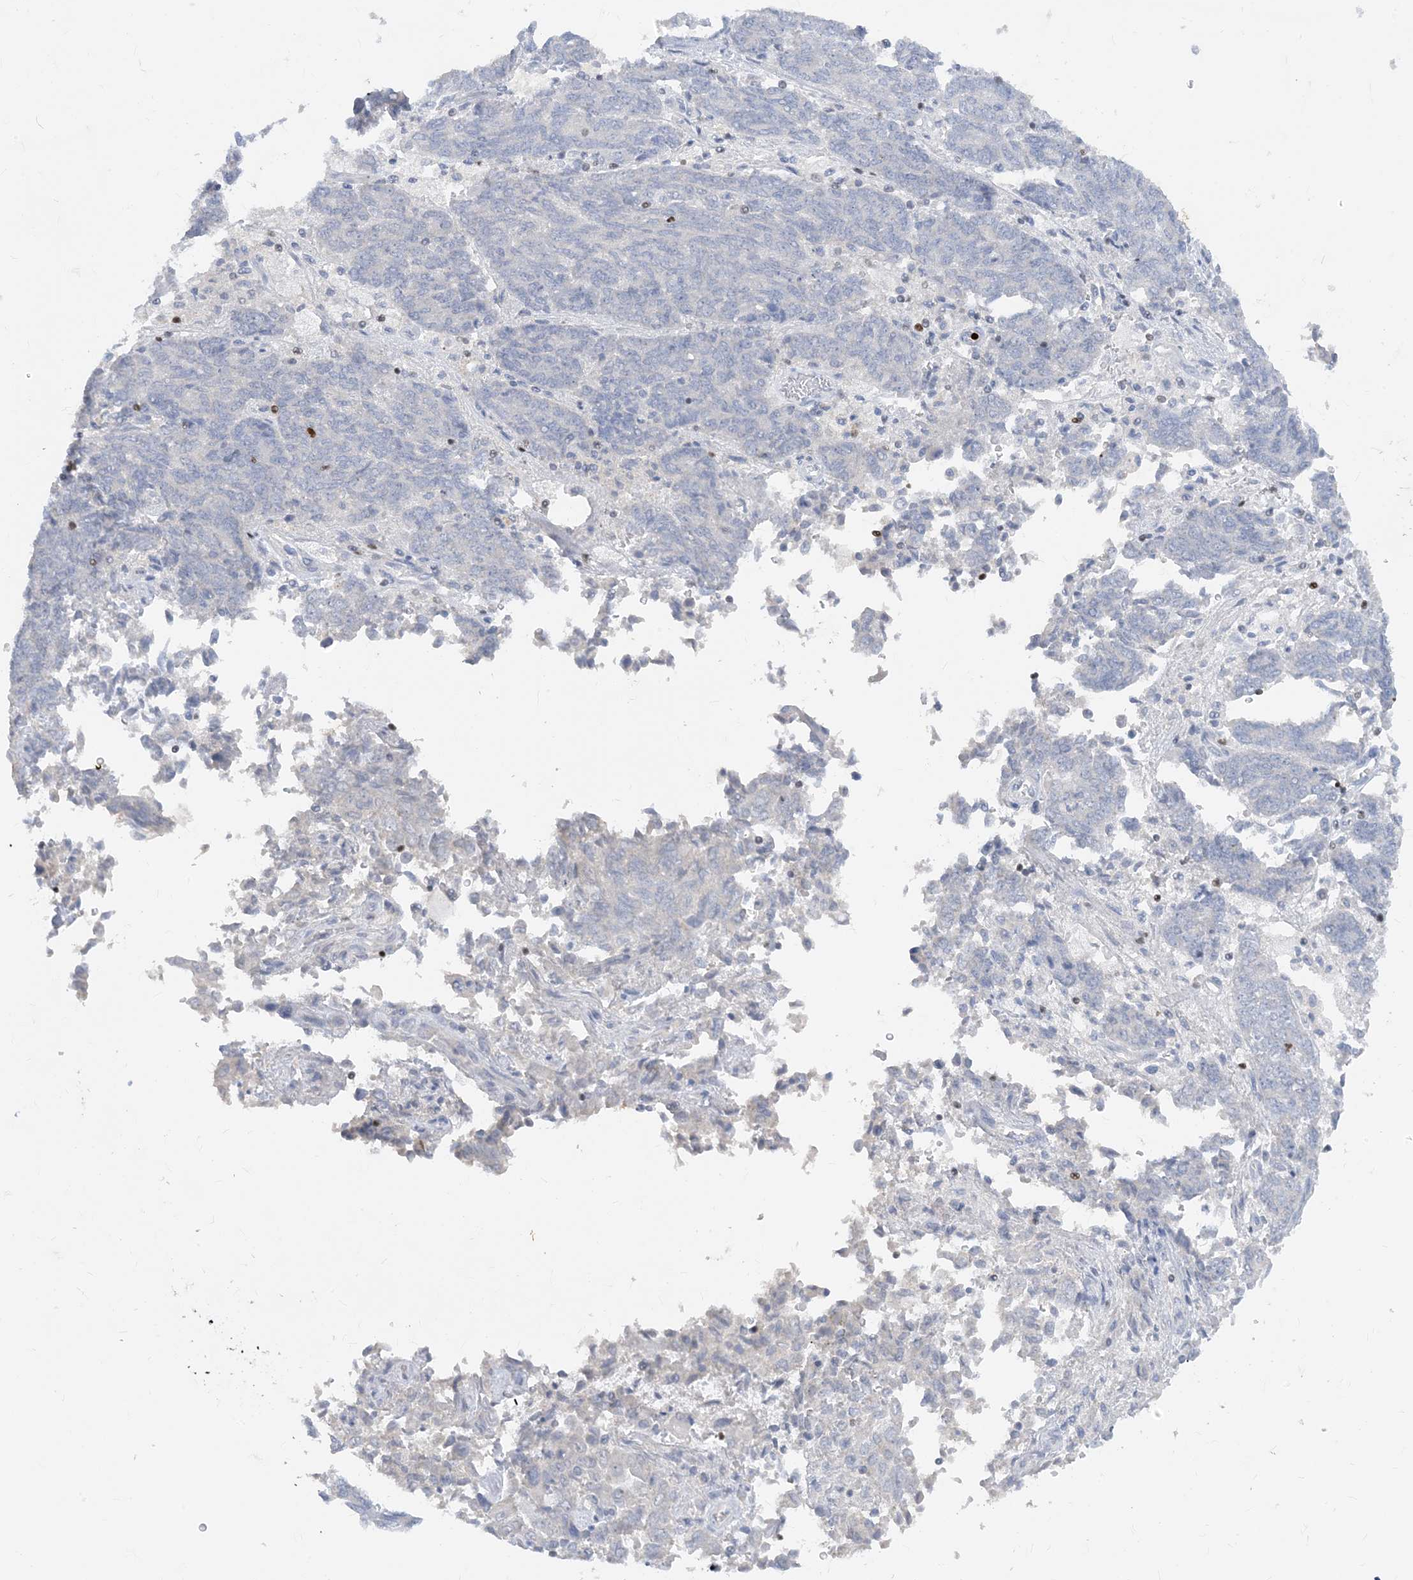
{"staining": {"intensity": "negative", "quantity": "none", "location": "none"}, "tissue": "endometrial cancer", "cell_type": "Tumor cells", "image_type": "cancer", "snomed": [{"axis": "morphology", "description": "Adenocarcinoma, NOS"}, {"axis": "topography", "description": "Endometrium"}], "caption": "High magnification brightfield microscopy of endometrial cancer (adenocarcinoma) stained with DAB (3,3'-diaminobenzidine) (brown) and counterstained with hematoxylin (blue): tumor cells show no significant expression. (Brightfield microscopy of DAB immunohistochemistry (IHC) at high magnification).", "gene": "TBX21", "patient": {"sex": "female", "age": 80}}